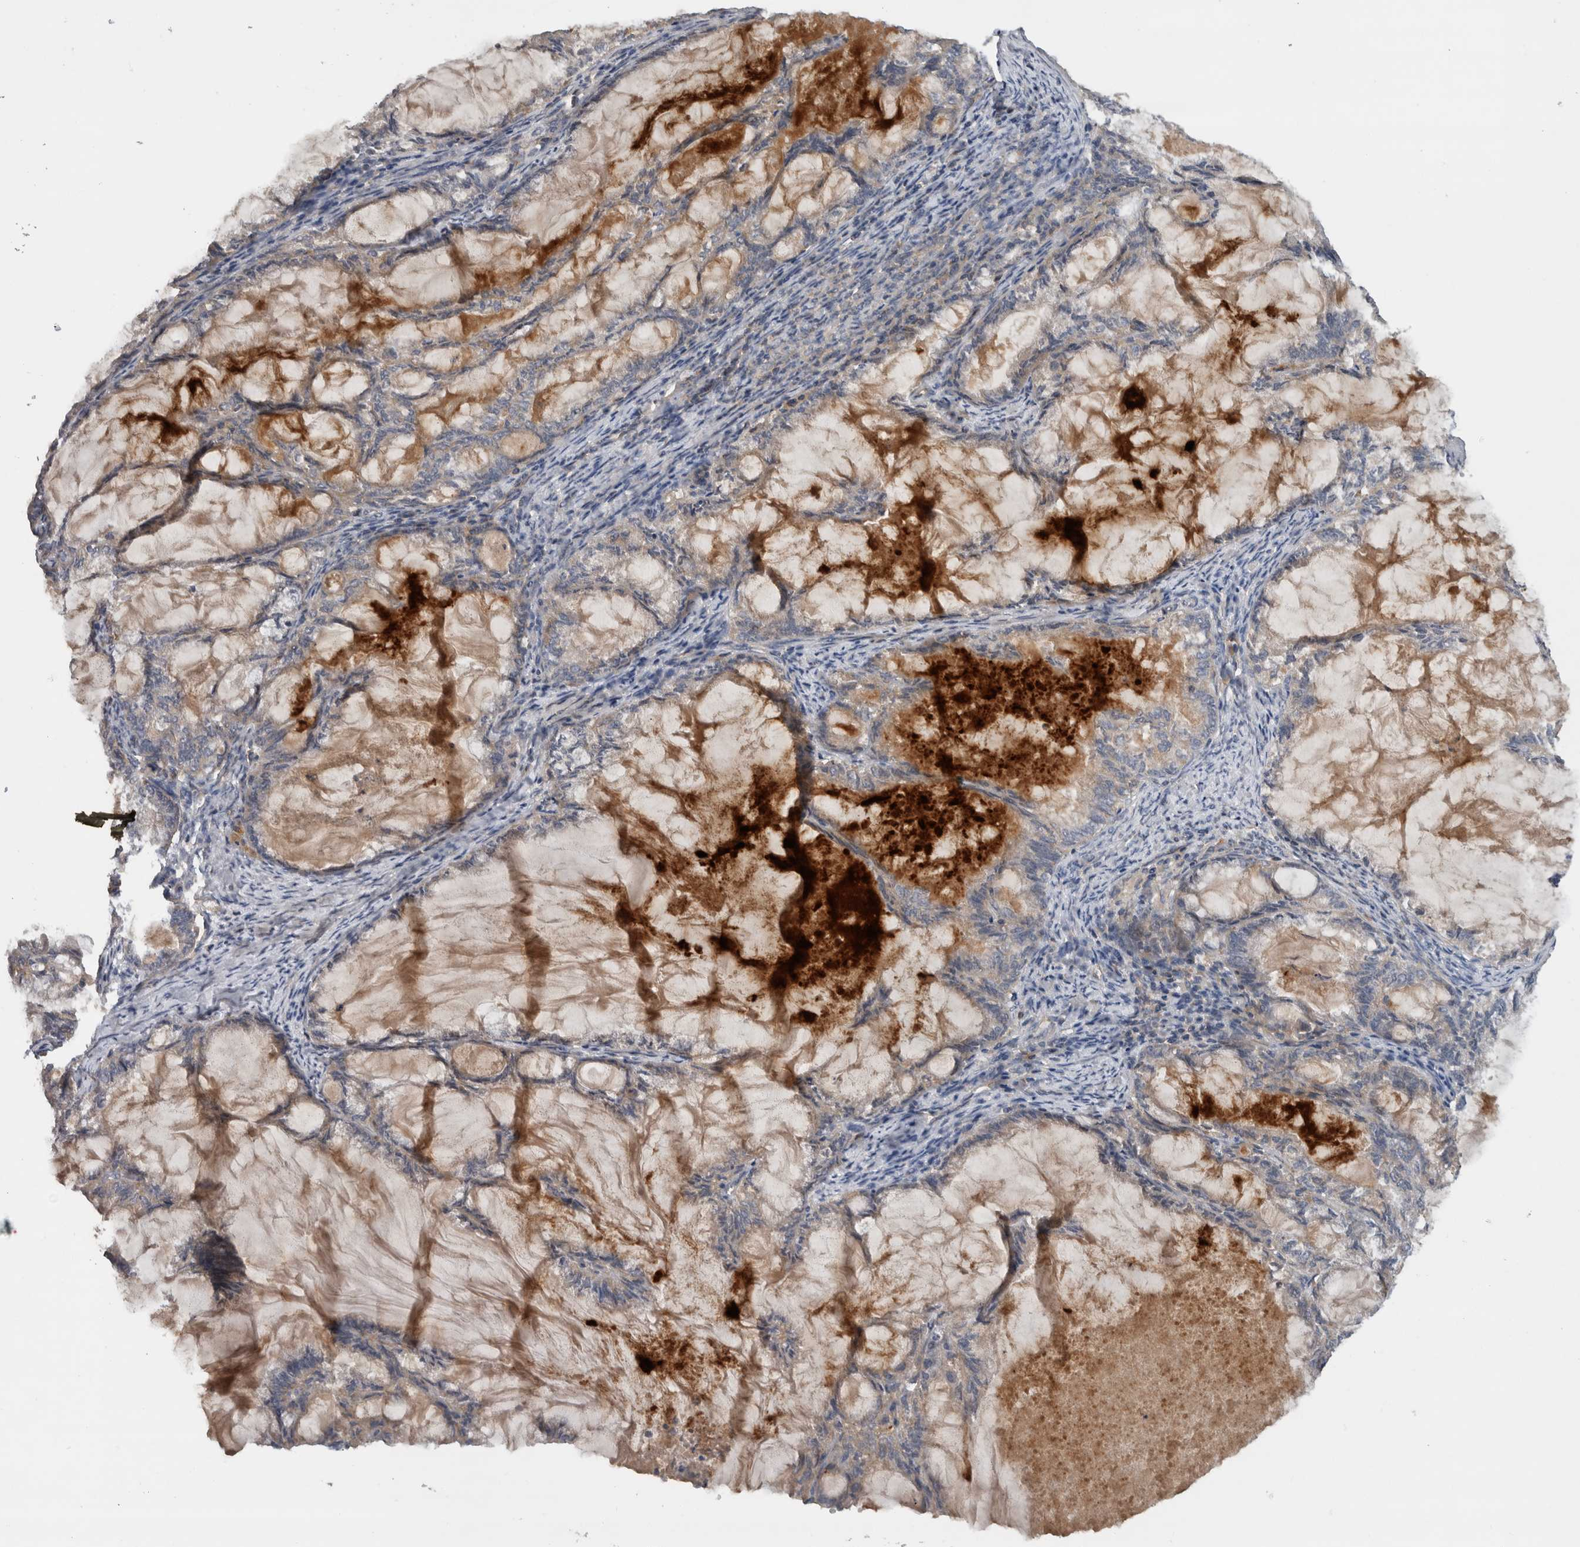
{"staining": {"intensity": "weak", "quantity": "25%-75%", "location": "cytoplasmic/membranous"}, "tissue": "endometrial cancer", "cell_type": "Tumor cells", "image_type": "cancer", "snomed": [{"axis": "morphology", "description": "Adenocarcinoma, NOS"}, {"axis": "topography", "description": "Endometrium"}], "caption": "A brown stain highlights weak cytoplasmic/membranous positivity of a protein in human endometrial cancer (adenocarcinoma) tumor cells. The staining was performed using DAB (3,3'-diaminobenzidine) to visualize the protein expression in brown, while the nuclei were stained in blue with hematoxylin (Magnification: 20x).", "gene": "SCARA5", "patient": {"sex": "female", "age": 86}}